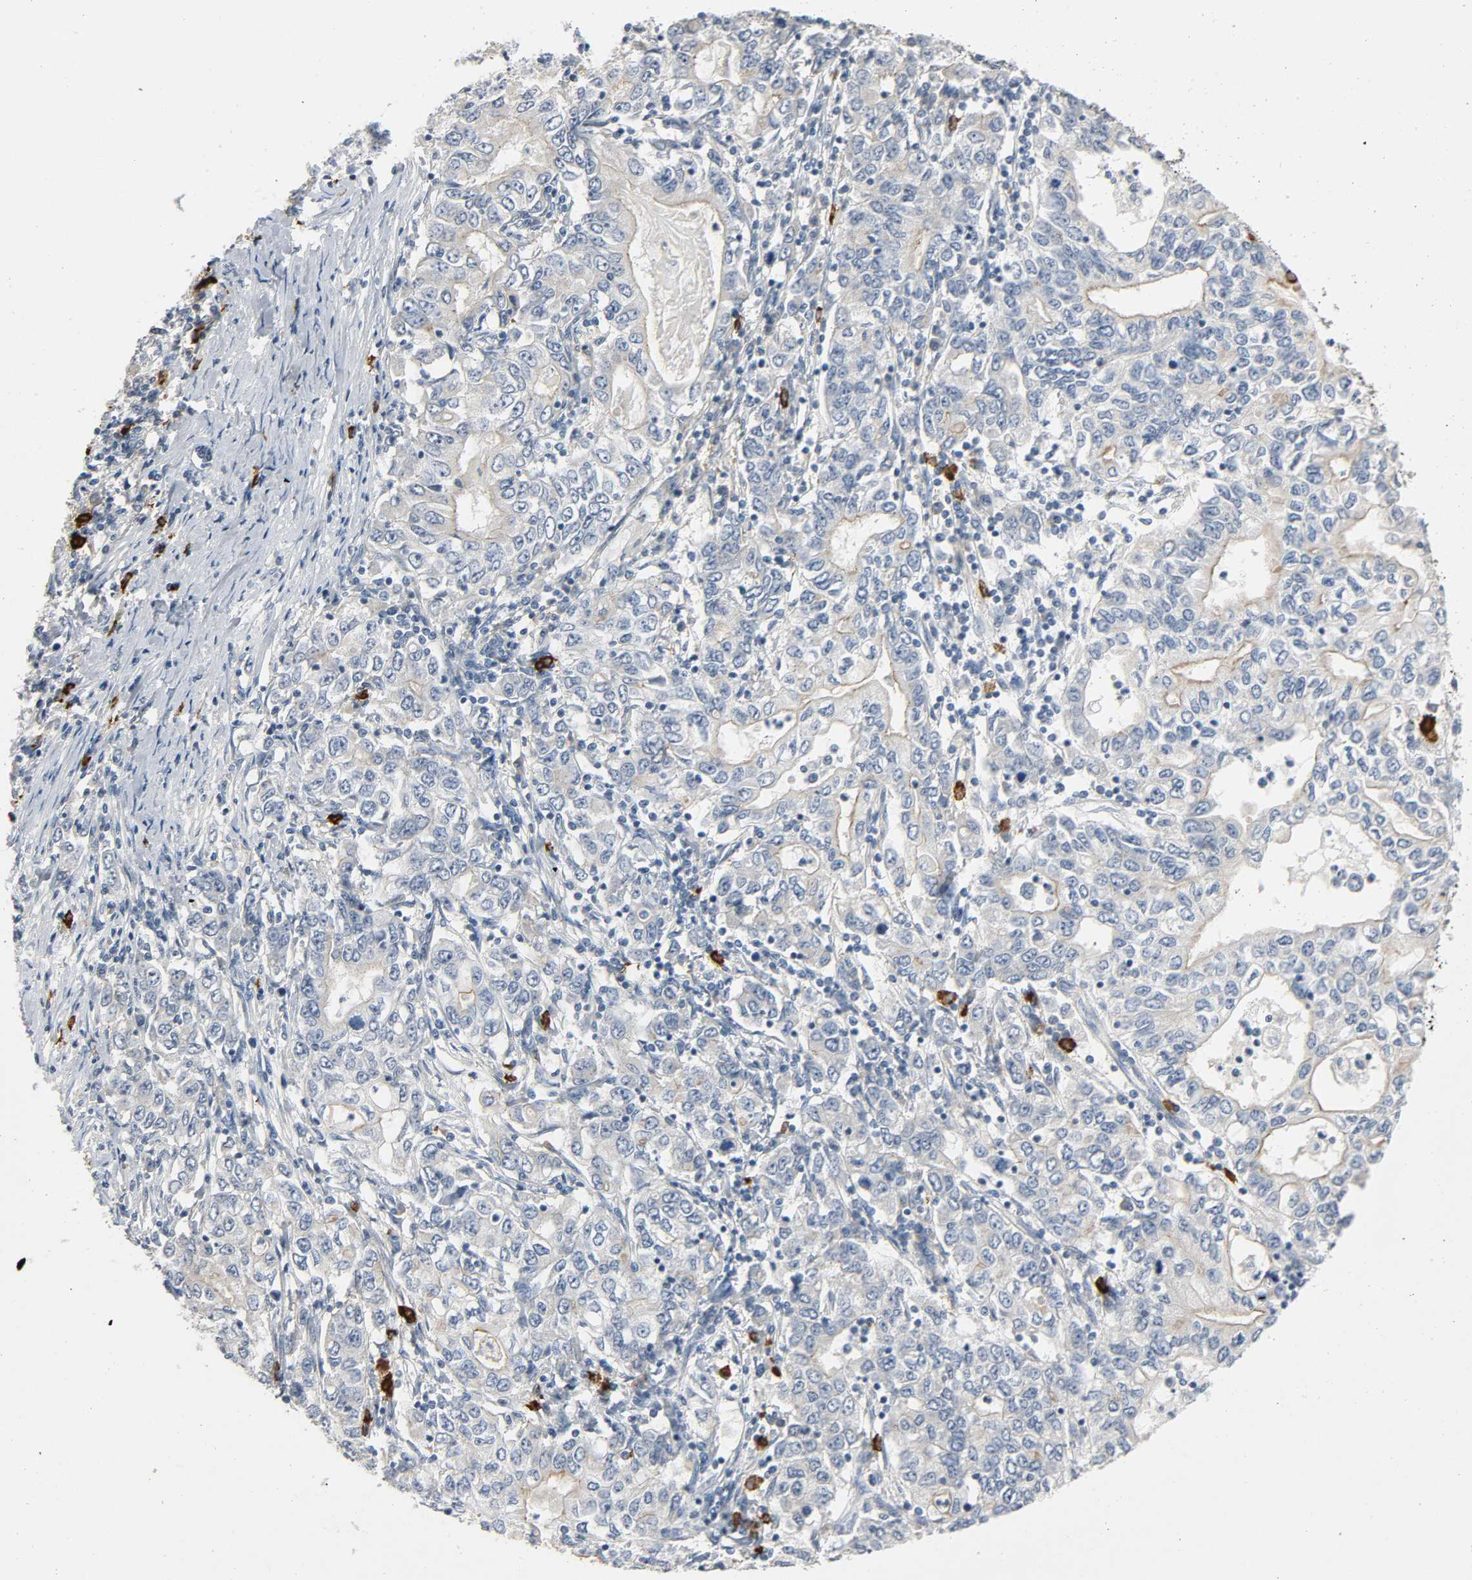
{"staining": {"intensity": "weak", "quantity": "25%-75%", "location": "cytoplasmic/membranous"}, "tissue": "stomach cancer", "cell_type": "Tumor cells", "image_type": "cancer", "snomed": [{"axis": "morphology", "description": "Adenocarcinoma, NOS"}, {"axis": "topography", "description": "Stomach, lower"}], "caption": "Adenocarcinoma (stomach) was stained to show a protein in brown. There is low levels of weak cytoplasmic/membranous positivity in approximately 25%-75% of tumor cells.", "gene": "LIMCH1", "patient": {"sex": "female", "age": 72}}